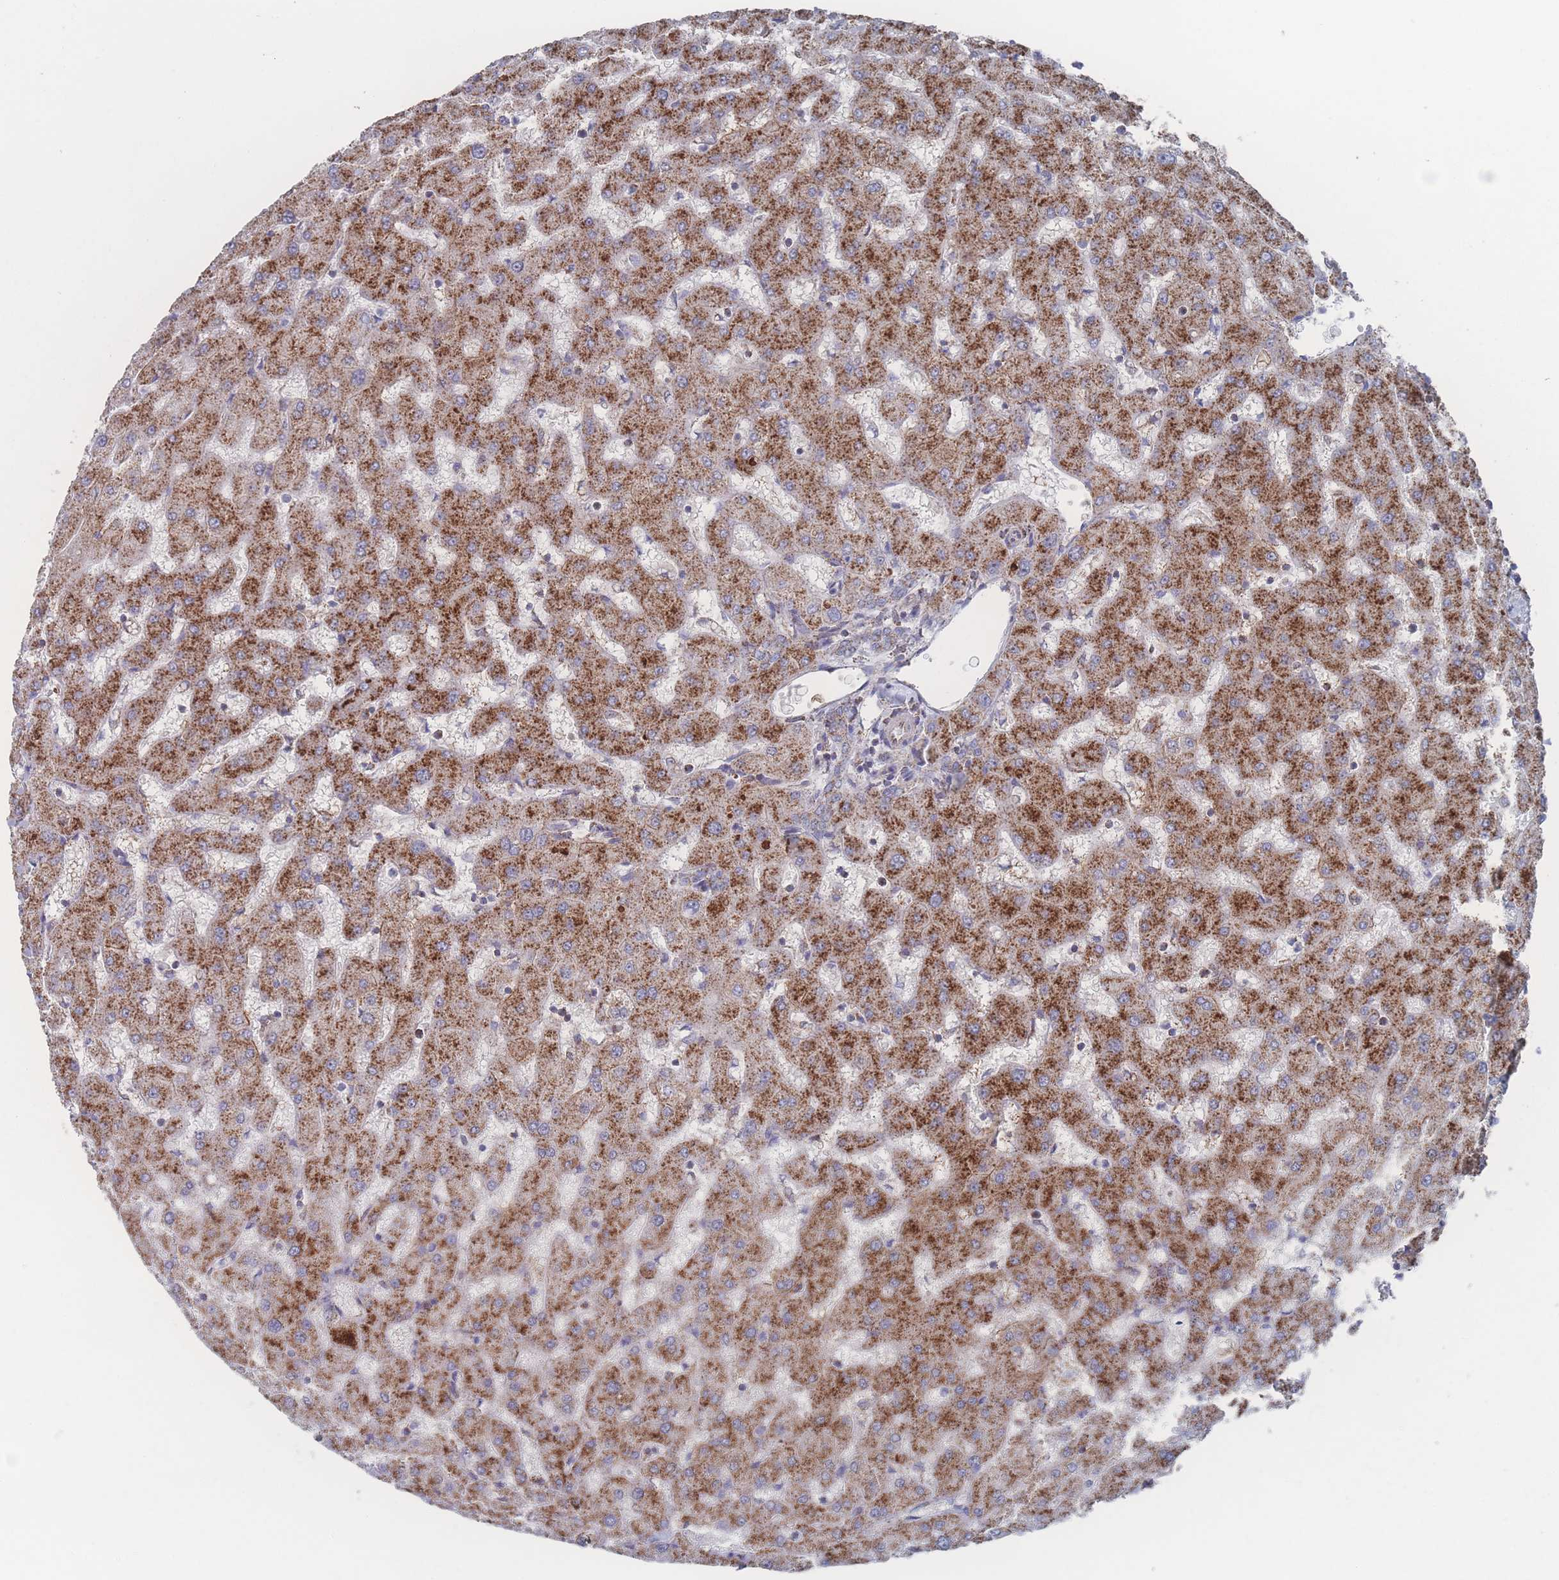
{"staining": {"intensity": "weak", "quantity": "<25%", "location": "cytoplasmic/membranous"}, "tissue": "liver", "cell_type": "Cholangiocytes", "image_type": "normal", "snomed": [{"axis": "morphology", "description": "Normal tissue, NOS"}, {"axis": "topography", "description": "Liver"}], "caption": "IHC of unremarkable liver exhibits no expression in cholangiocytes. (Brightfield microscopy of DAB immunohistochemistry at high magnification).", "gene": "PEX14", "patient": {"sex": "female", "age": 63}}